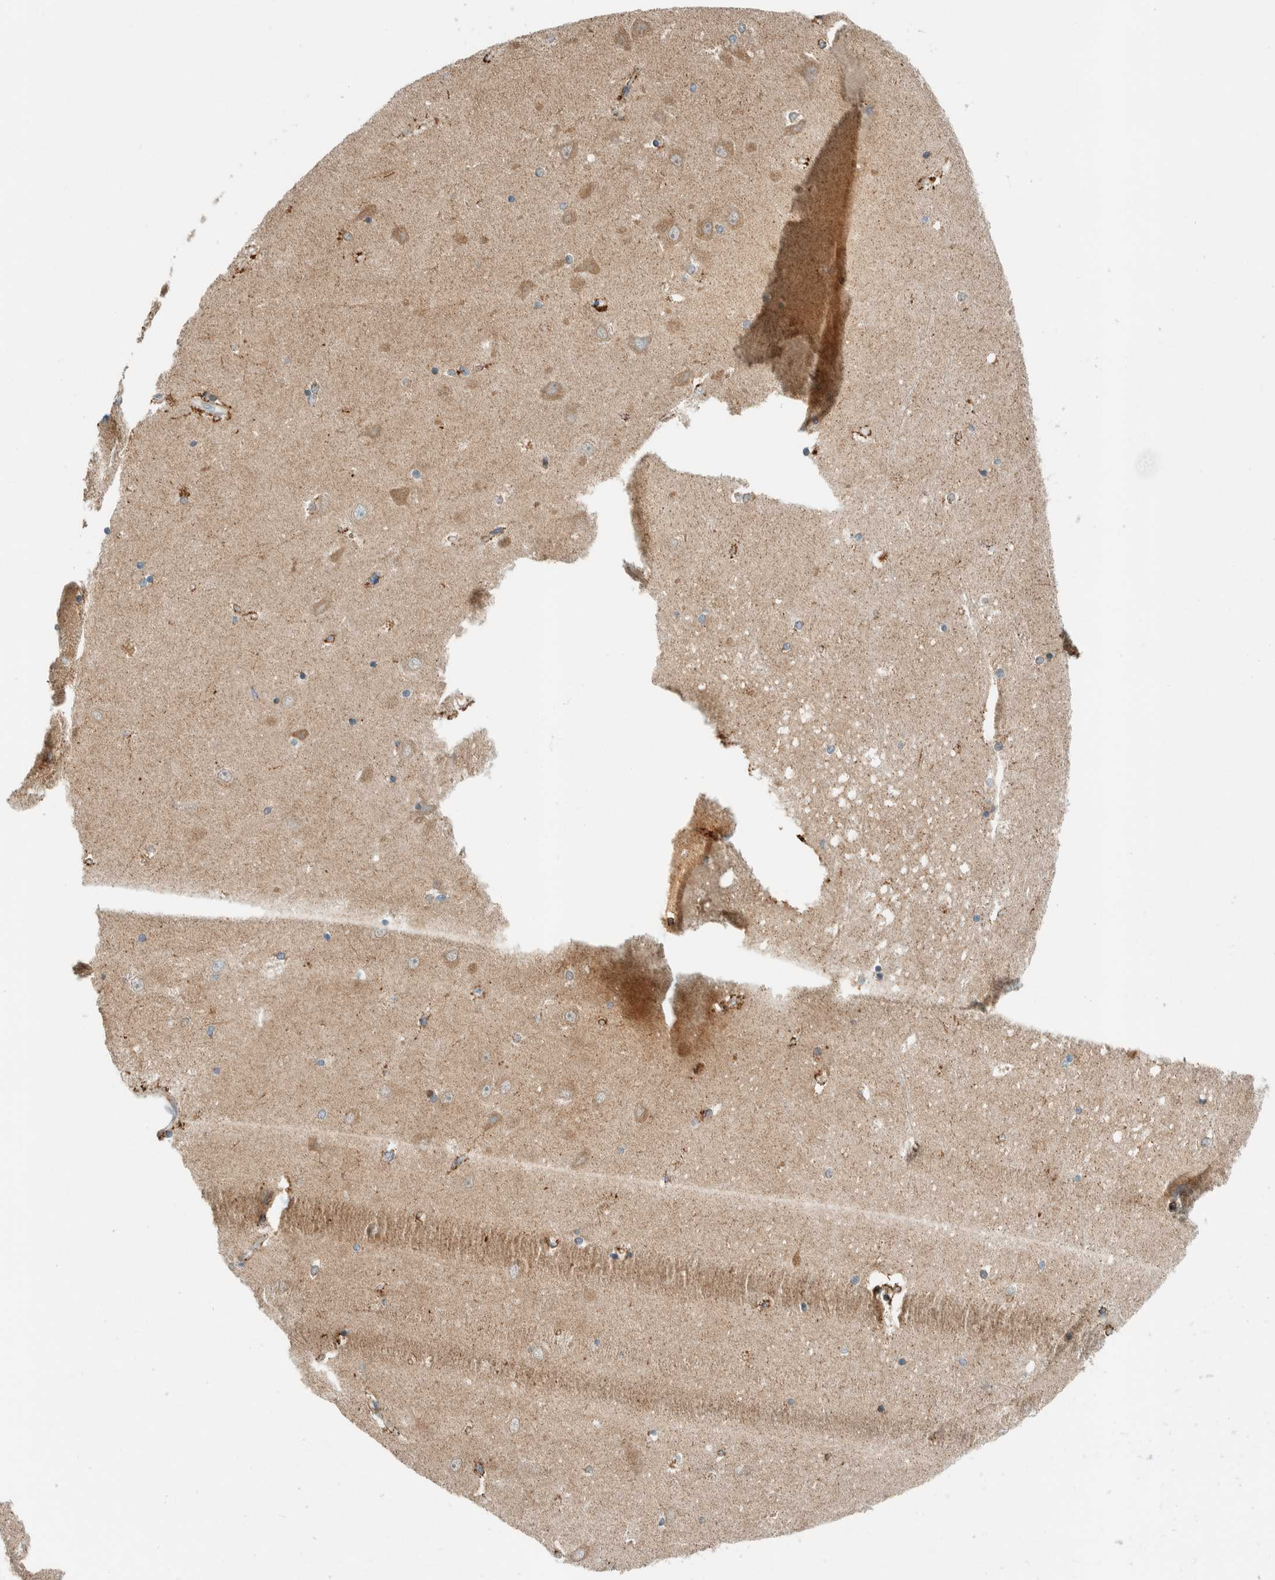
{"staining": {"intensity": "moderate", "quantity": "<25%", "location": "cytoplasmic/membranous"}, "tissue": "hippocampus", "cell_type": "Glial cells", "image_type": "normal", "snomed": [{"axis": "morphology", "description": "Normal tissue, NOS"}, {"axis": "topography", "description": "Hippocampus"}], "caption": "Hippocampus stained with DAB (3,3'-diaminobenzidine) IHC reveals low levels of moderate cytoplasmic/membranous expression in about <25% of glial cells.", "gene": "SPAG5", "patient": {"sex": "male", "age": 45}}